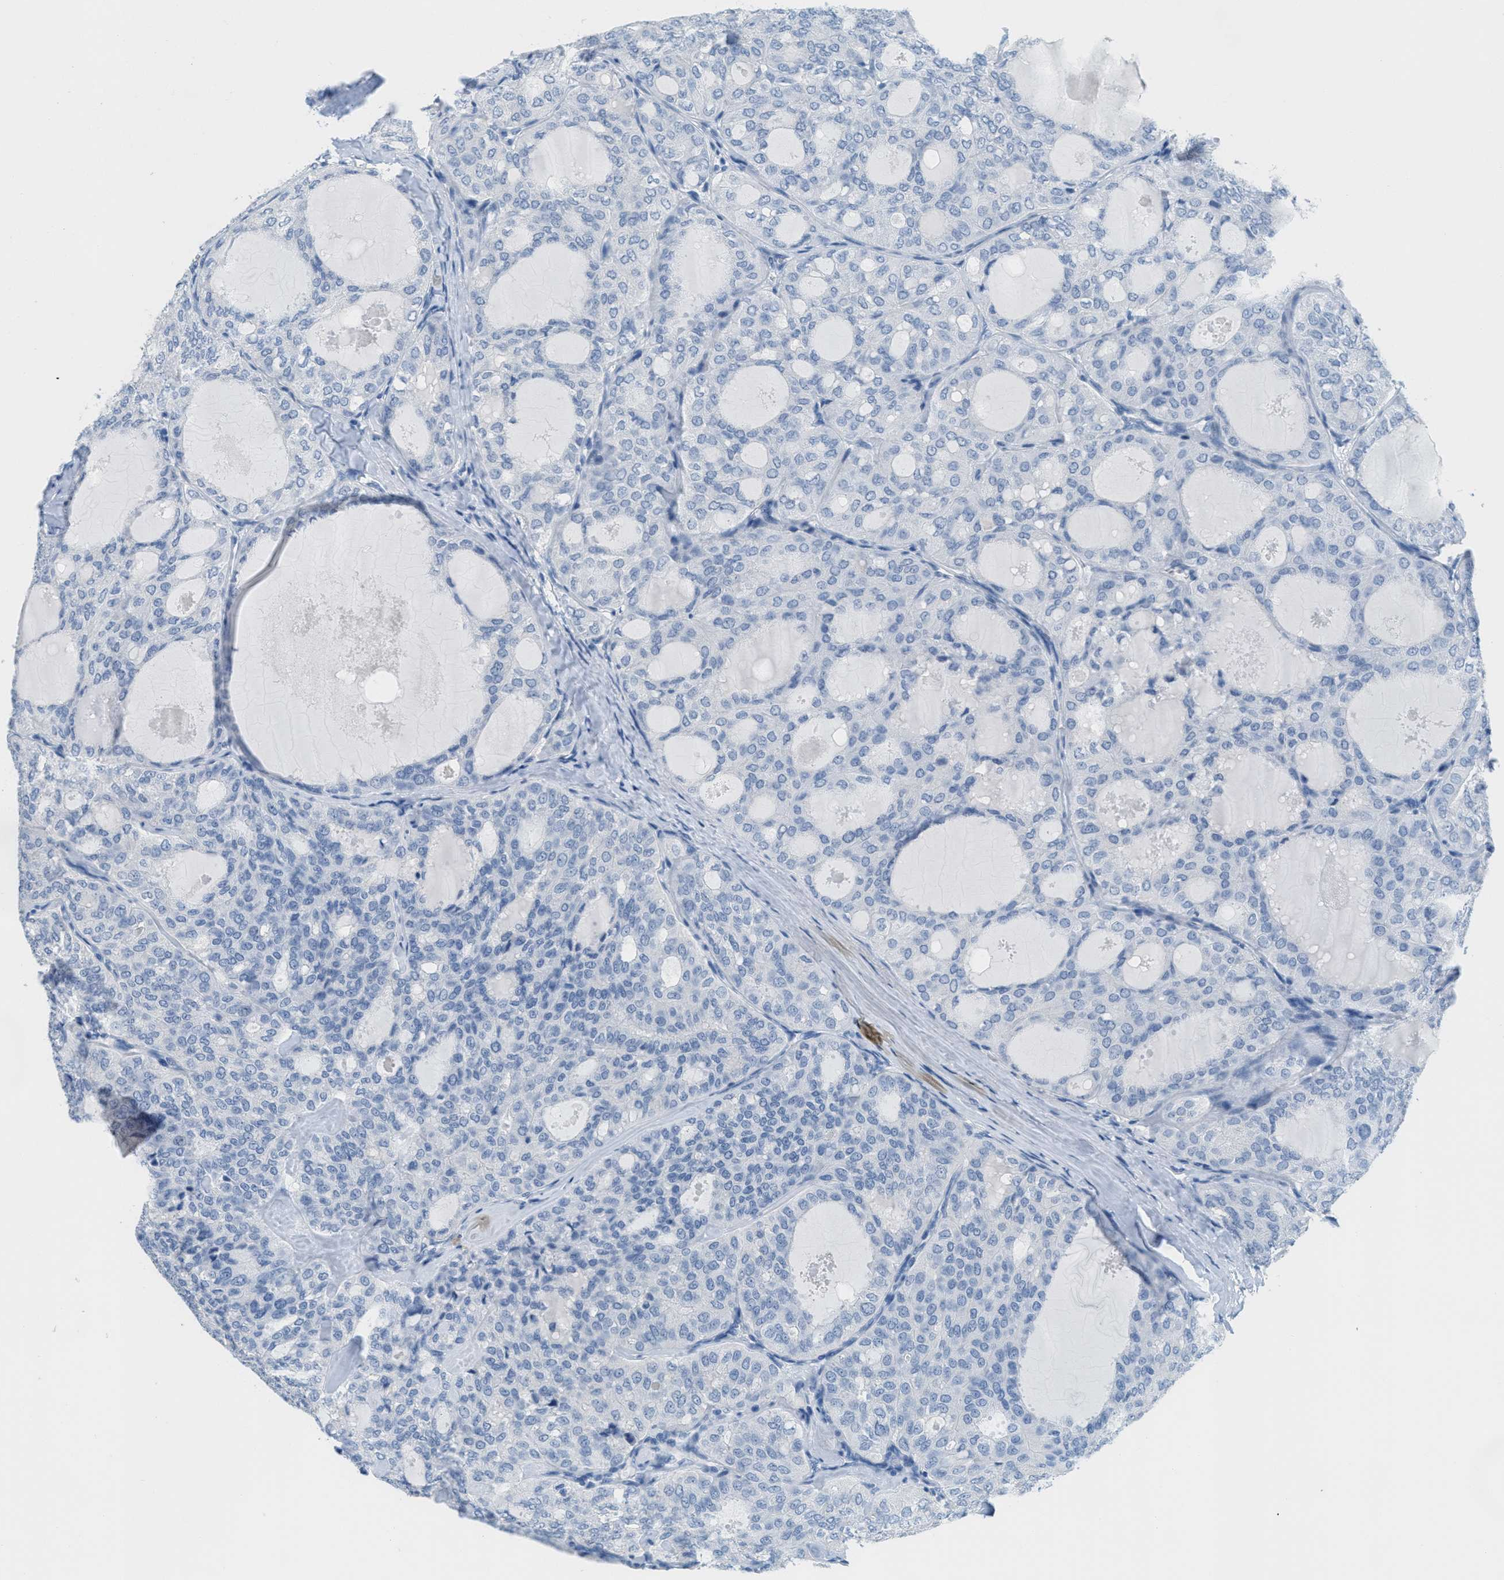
{"staining": {"intensity": "negative", "quantity": "none", "location": "none"}, "tissue": "thyroid cancer", "cell_type": "Tumor cells", "image_type": "cancer", "snomed": [{"axis": "morphology", "description": "Follicular adenoma carcinoma, NOS"}, {"axis": "topography", "description": "Thyroid gland"}], "caption": "Tumor cells show no significant protein positivity in thyroid cancer (follicular adenoma carcinoma).", "gene": "GPM6A", "patient": {"sex": "male", "age": 75}}